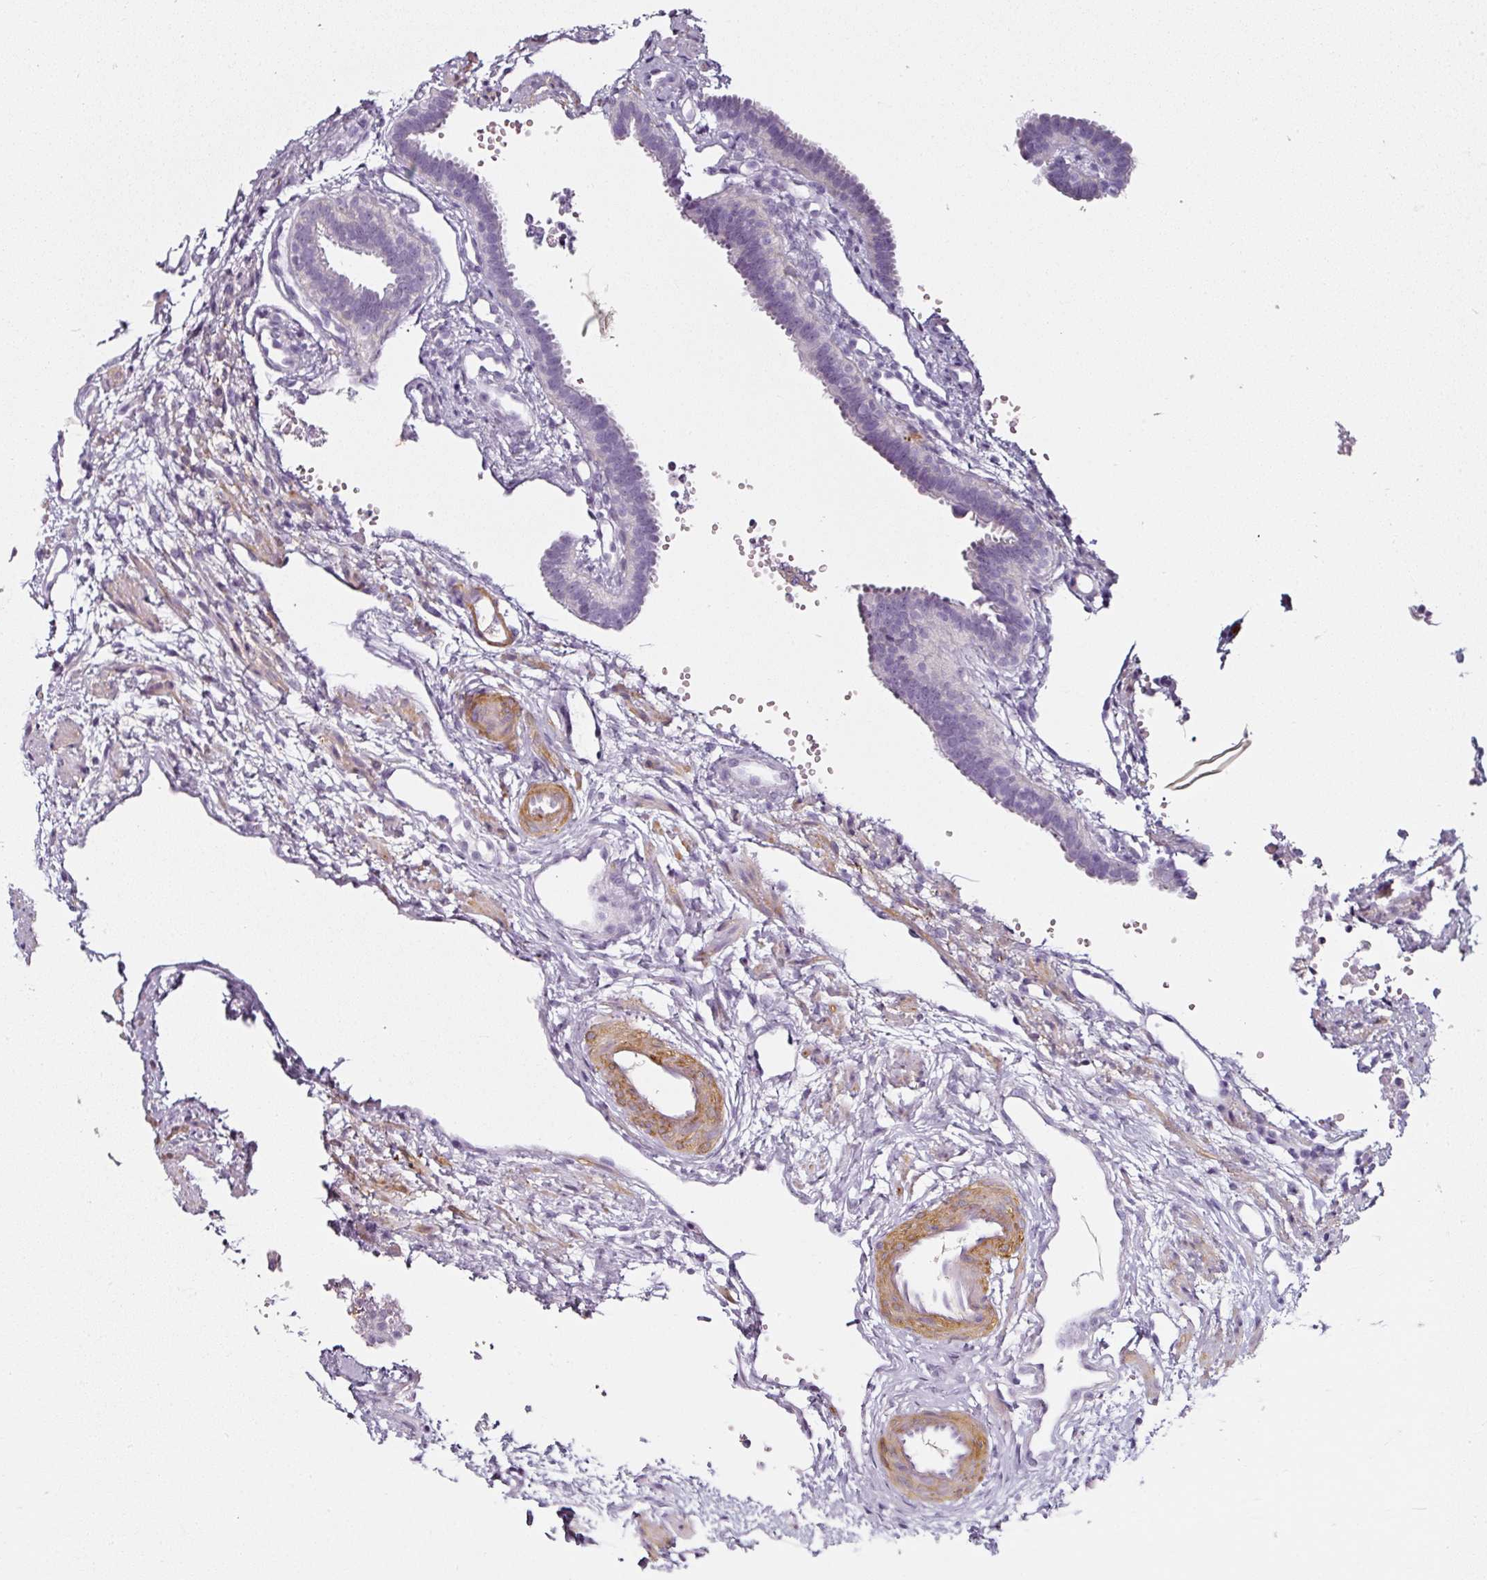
{"staining": {"intensity": "negative", "quantity": "none", "location": "none"}, "tissue": "fallopian tube", "cell_type": "Glandular cells", "image_type": "normal", "snomed": [{"axis": "morphology", "description": "Normal tissue, NOS"}, {"axis": "topography", "description": "Fallopian tube"}], "caption": "A micrograph of fallopian tube stained for a protein displays no brown staining in glandular cells.", "gene": "CAP2", "patient": {"sex": "female", "age": 37}}